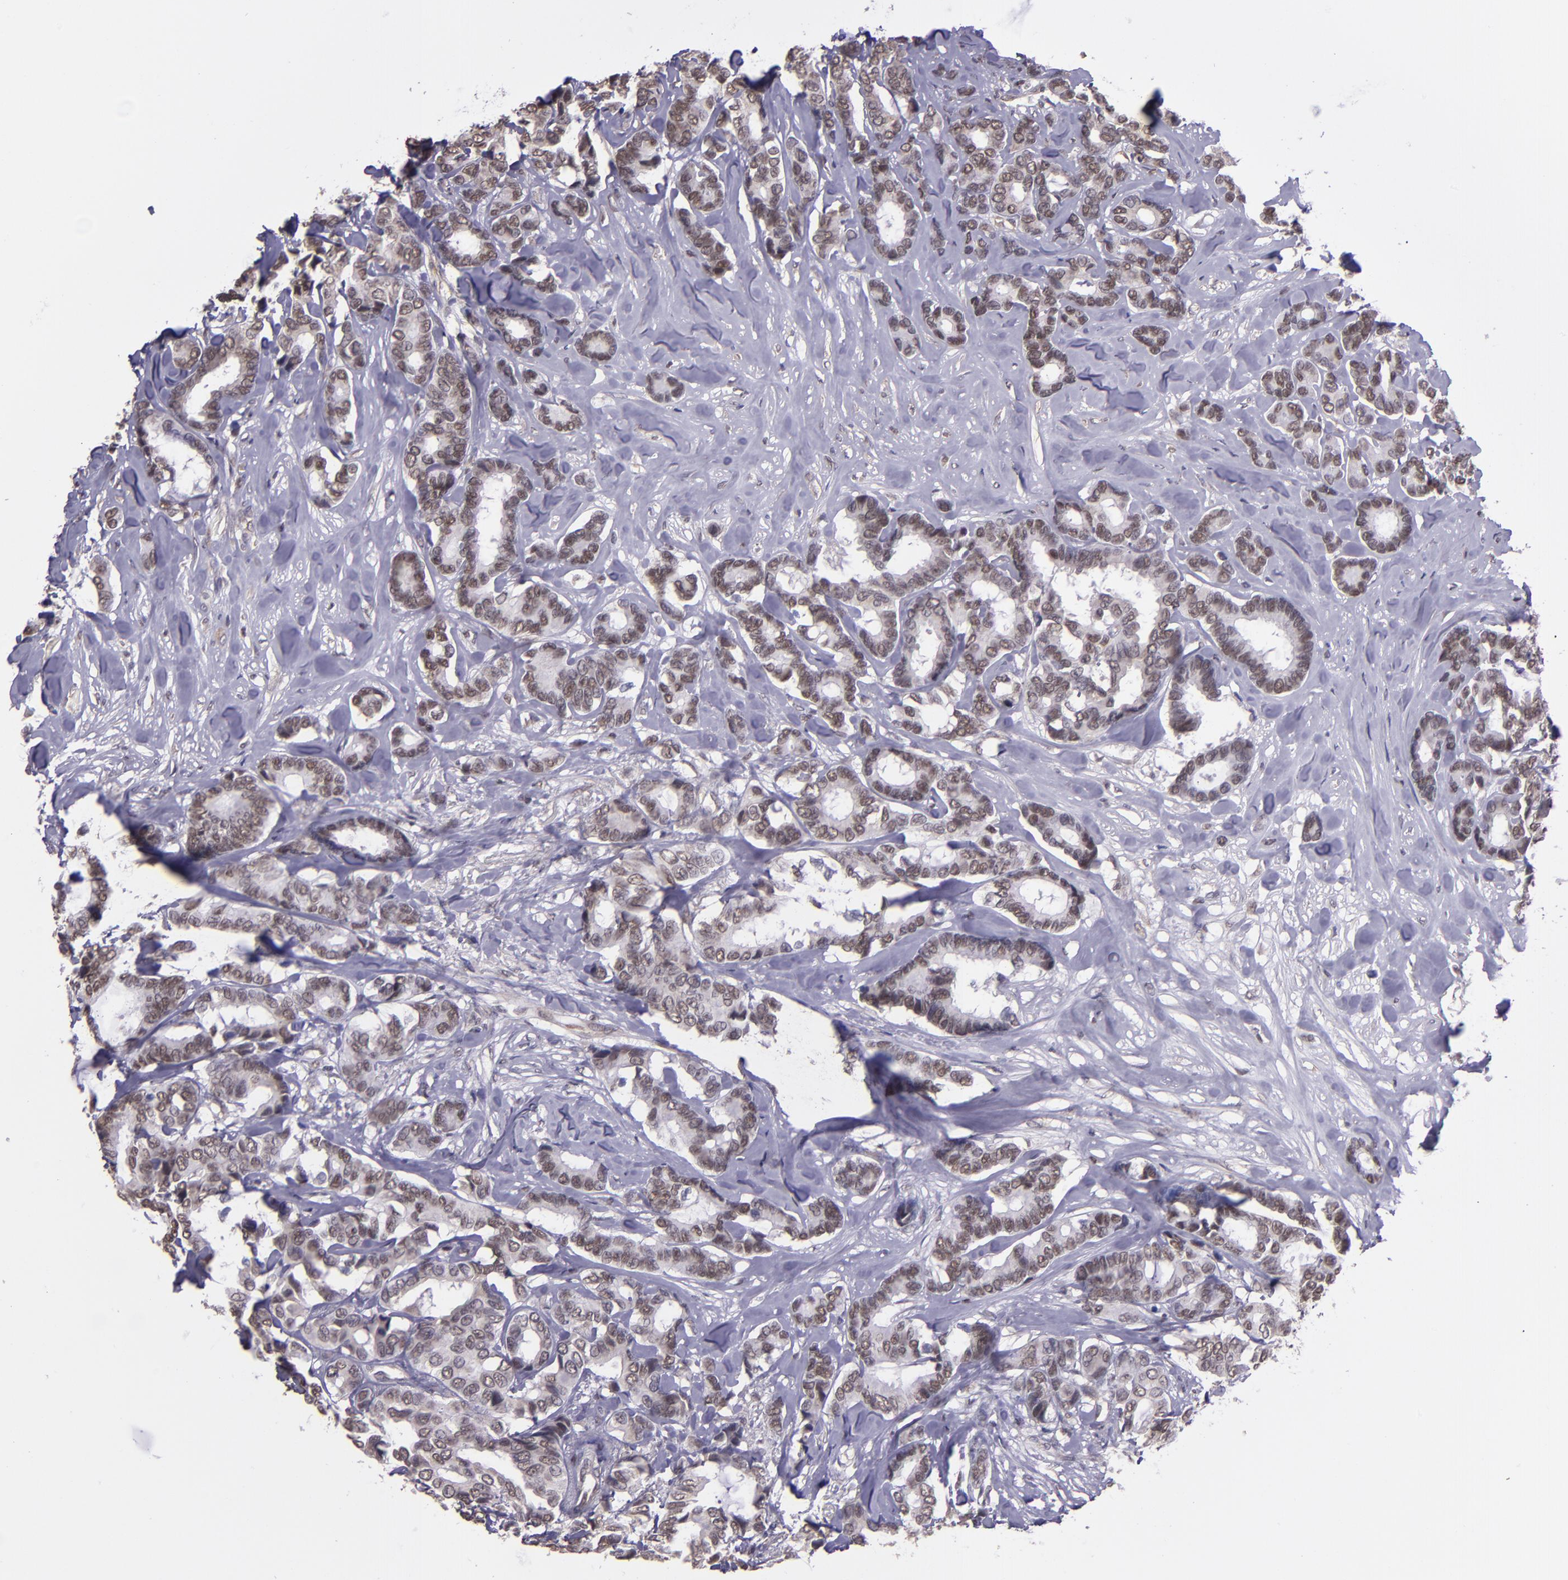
{"staining": {"intensity": "weak", "quantity": ">75%", "location": "cytoplasmic/membranous,nuclear"}, "tissue": "breast cancer", "cell_type": "Tumor cells", "image_type": "cancer", "snomed": [{"axis": "morphology", "description": "Duct carcinoma"}, {"axis": "topography", "description": "Breast"}], "caption": "The micrograph demonstrates immunohistochemical staining of intraductal carcinoma (breast). There is weak cytoplasmic/membranous and nuclear positivity is identified in approximately >75% of tumor cells.", "gene": "ELF1", "patient": {"sex": "female", "age": 87}}